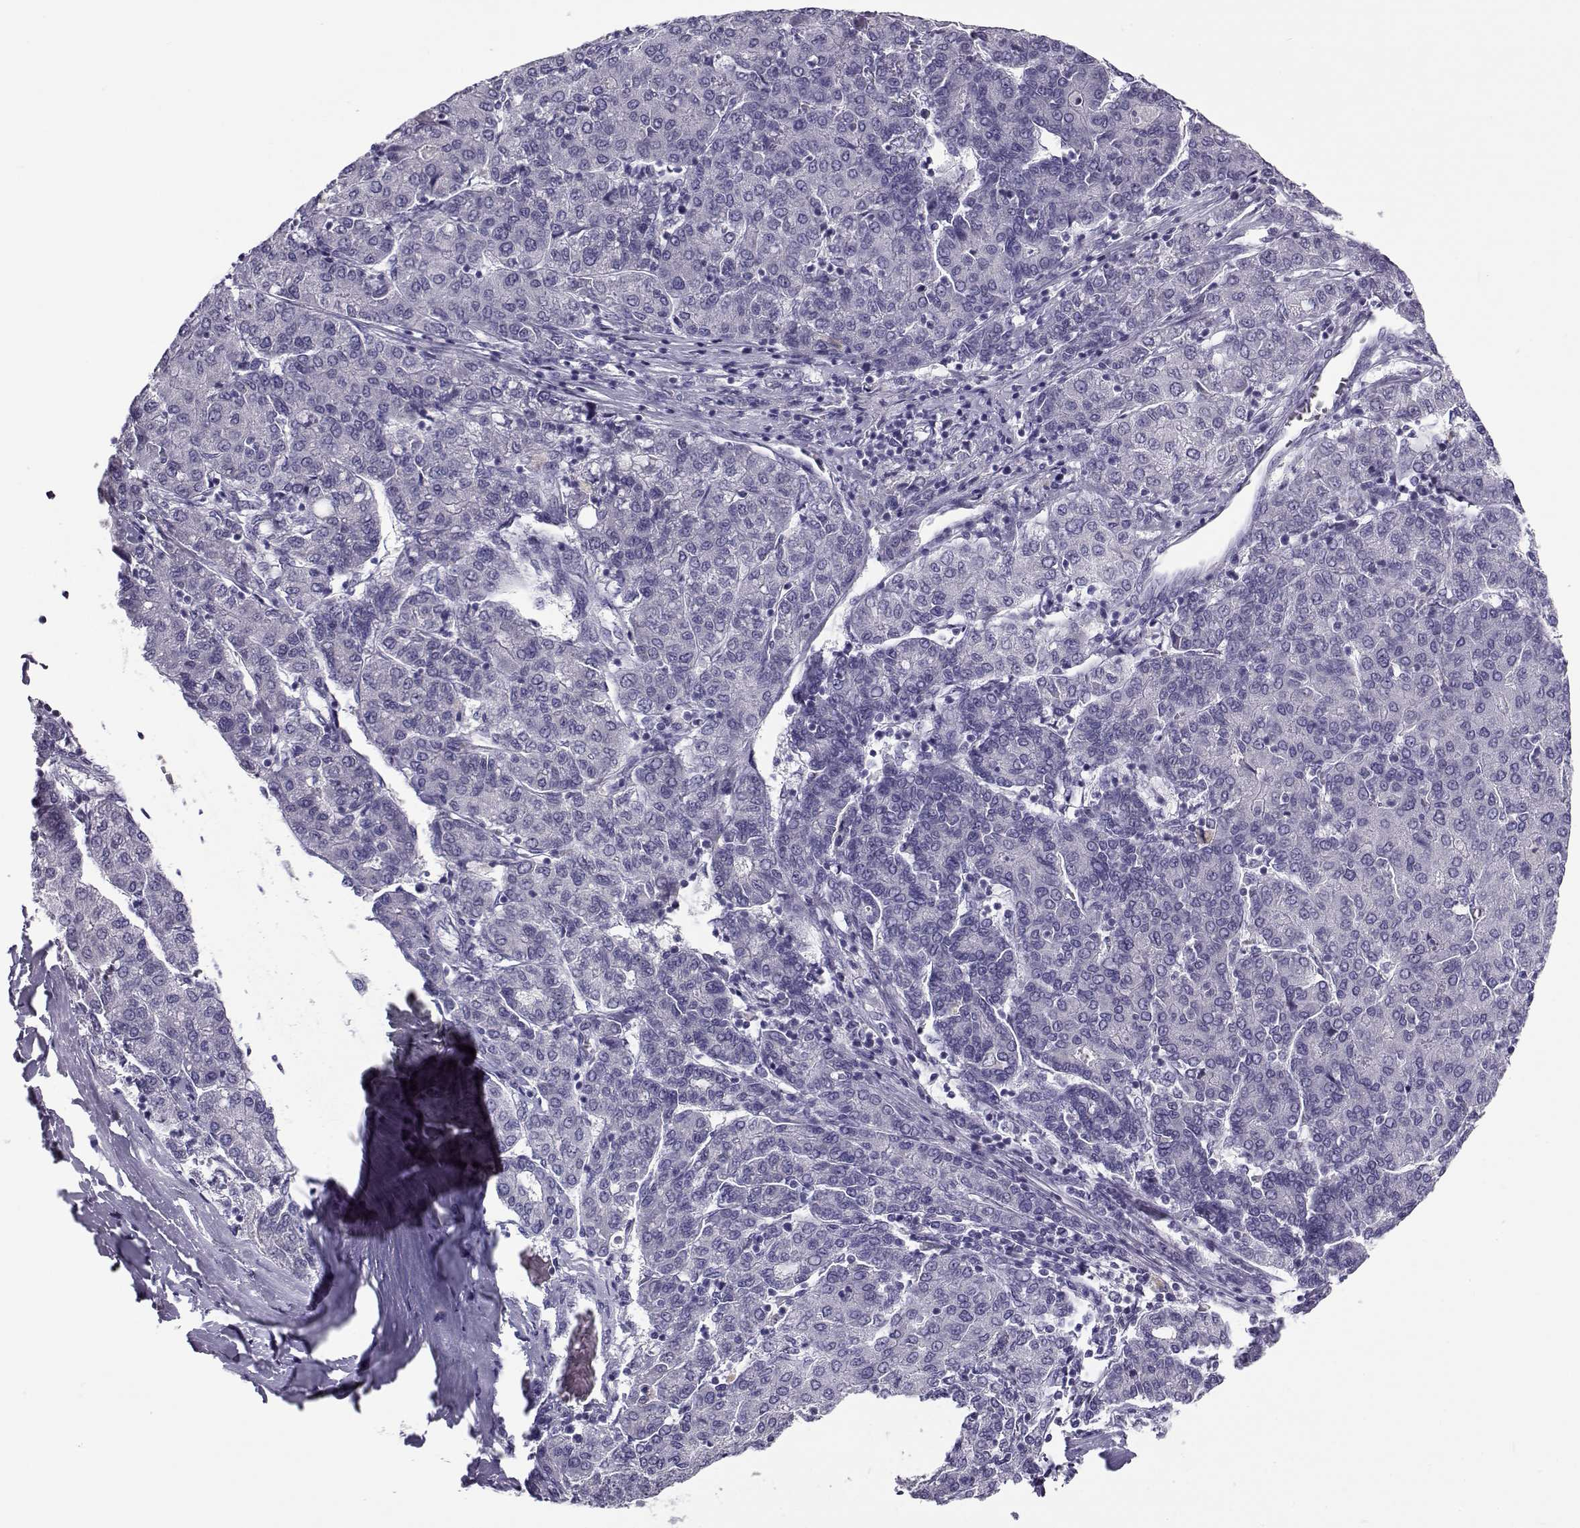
{"staining": {"intensity": "negative", "quantity": "none", "location": "none"}, "tissue": "liver cancer", "cell_type": "Tumor cells", "image_type": "cancer", "snomed": [{"axis": "morphology", "description": "Carcinoma, Hepatocellular, NOS"}, {"axis": "topography", "description": "Liver"}], "caption": "Tumor cells are negative for protein expression in human hepatocellular carcinoma (liver).", "gene": "FAM166A", "patient": {"sex": "male", "age": 65}}